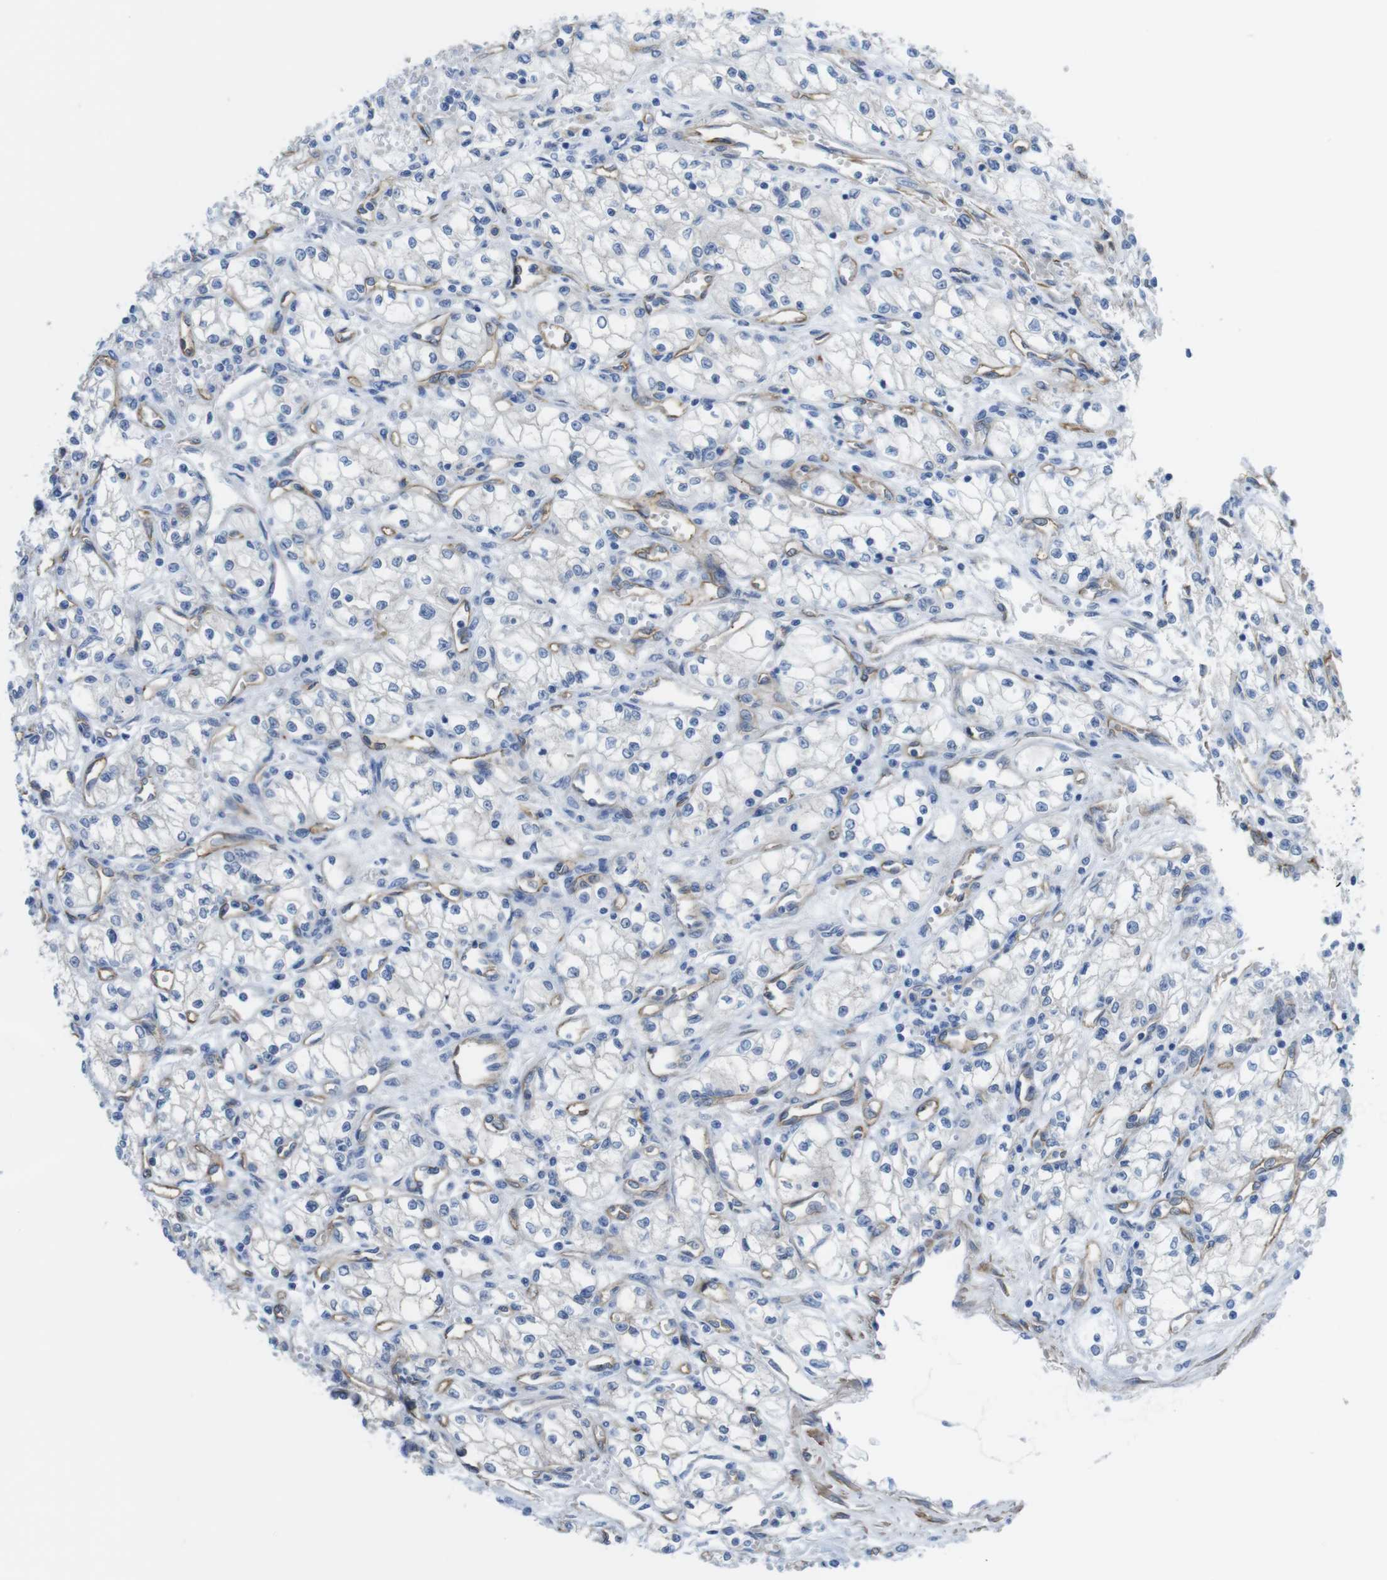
{"staining": {"intensity": "negative", "quantity": "none", "location": "none"}, "tissue": "renal cancer", "cell_type": "Tumor cells", "image_type": "cancer", "snomed": [{"axis": "morphology", "description": "Normal tissue, NOS"}, {"axis": "morphology", "description": "Adenocarcinoma, NOS"}, {"axis": "topography", "description": "Kidney"}], "caption": "Immunohistochemistry micrograph of neoplastic tissue: renal adenocarcinoma stained with DAB (3,3'-diaminobenzidine) shows no significant protein positivity in tumor cells.", "gene": "CDH8", "patient": {"sex": "male", "age": 59}}